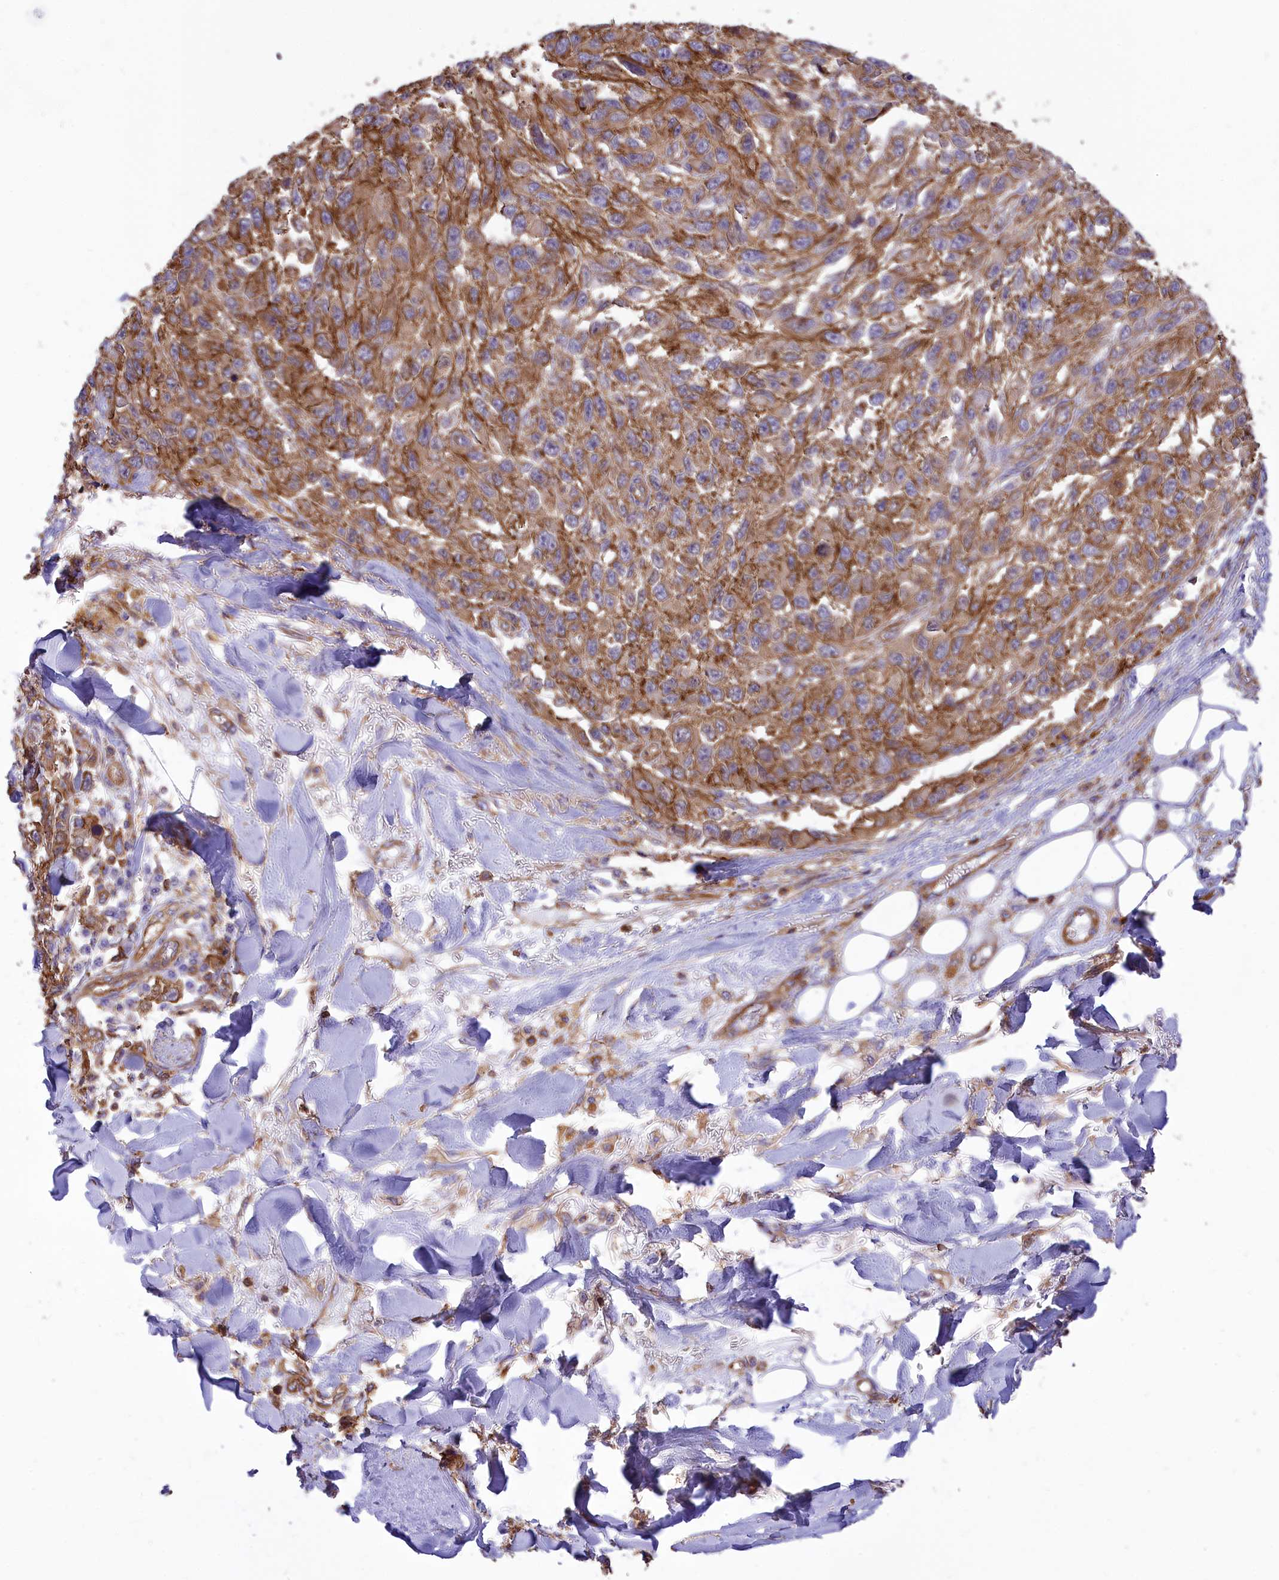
{"staining": {"intensity": "strong", "quantity": ">75%", "location": "cytoplasmic/membranous"}, "tissue": "melanoma", "cell_type": "Tumor cells", "image_type": "cancer", "snomed": [{"axis": "morphology", "description": "Normal tissue, NOS"}, {"axis": "morphology", "description": "Malignant melanoma, NOS"}, {"axis": "topography", "description": "Skin"}], "caption": "DAB immunohistochemical staining of melanoma displays strong cytoplasmic/membranous protein expression in approximately >75% of tumor cells. (IHC, brightfield microscopy, high magnification).", "gene": "SEPTIN9", "patient": {"sex": "female", "age": 96}}